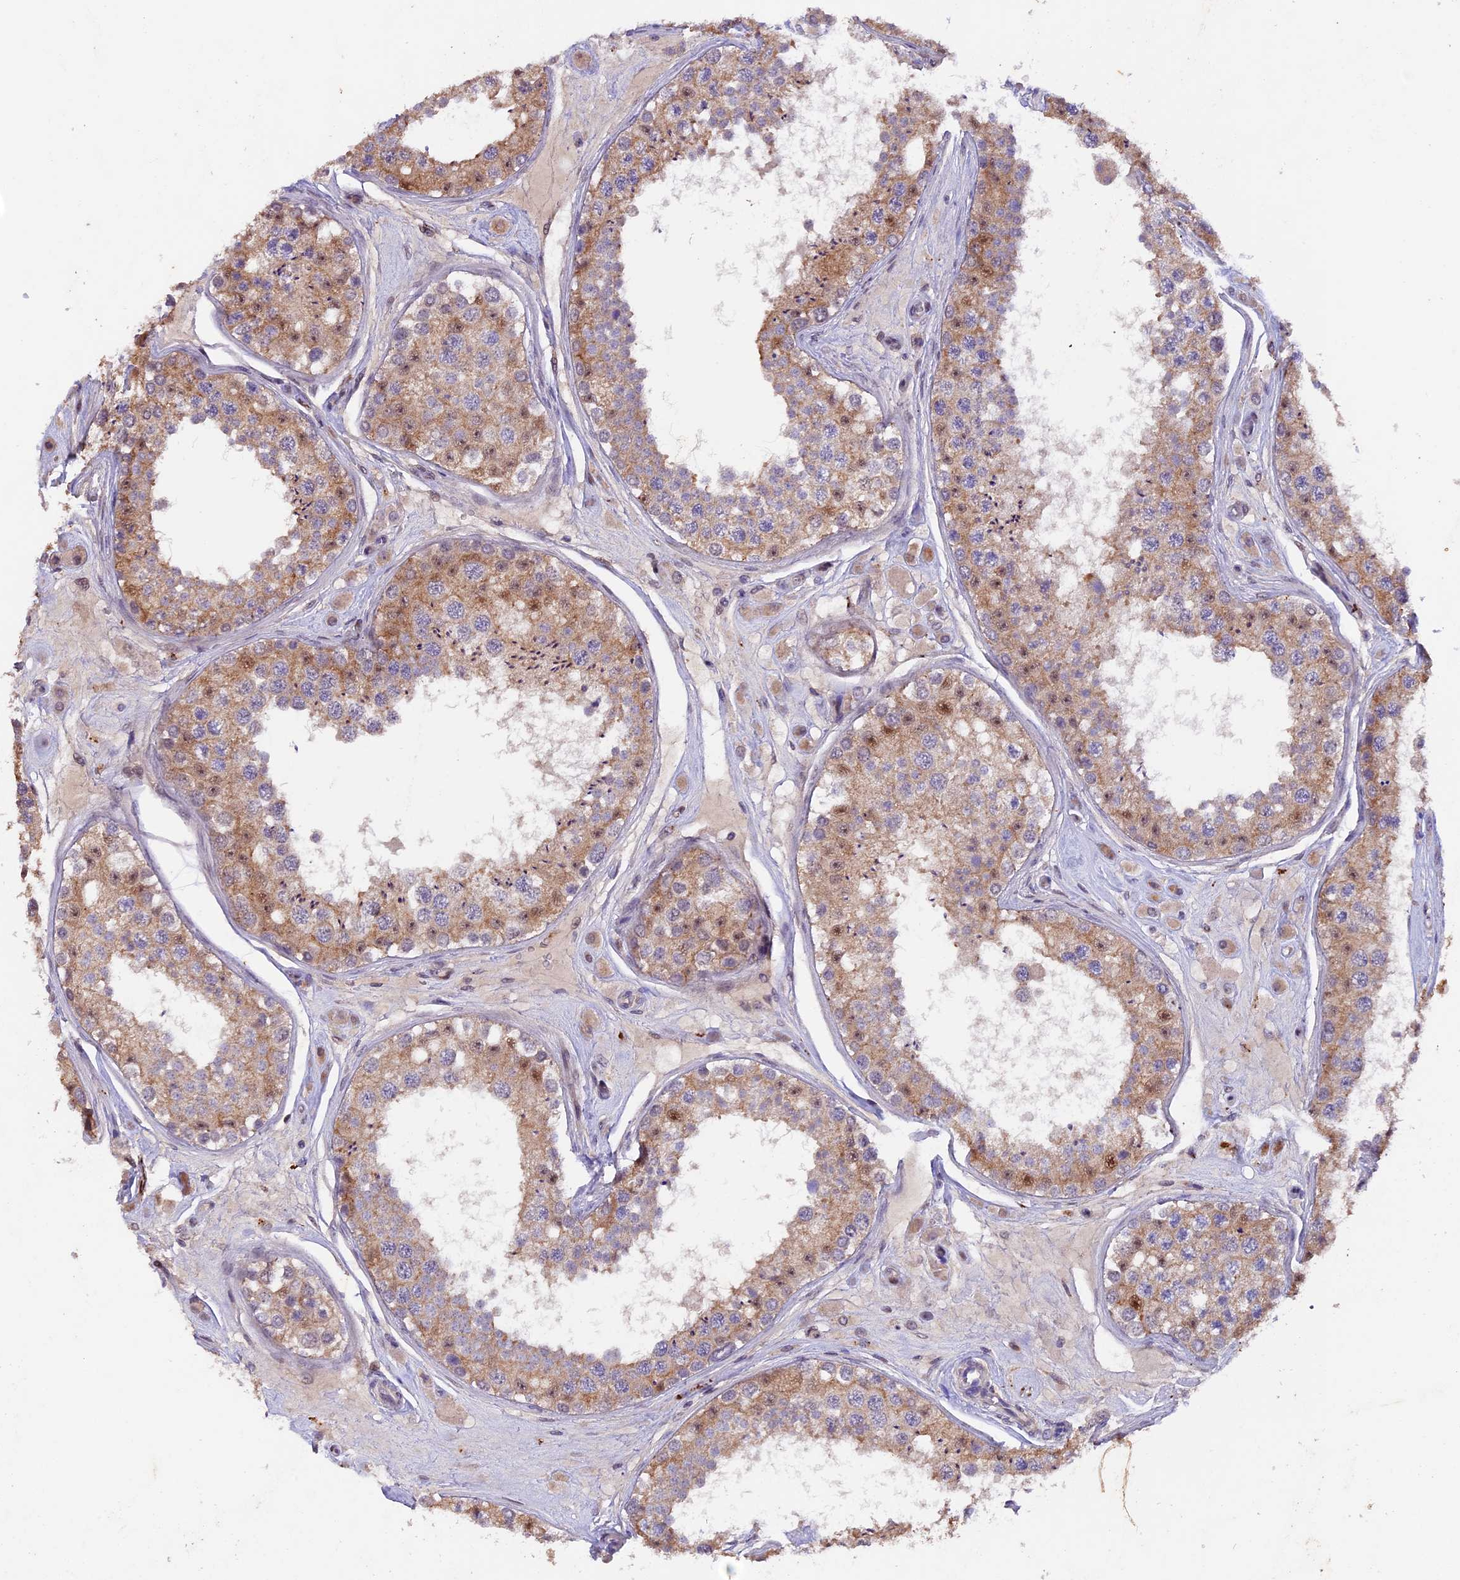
{"staining": {"intensity": "weak", "quantity": "25%-75%", "location": "cytoplasmic/membranous"}, "tissue": "testis", "cell_type": "Cells in seminiferous ducts", "image_type": "normal", "snomed": [{"axis": "morphology", "description": "Normal tissue, NOS"}, {"axis": "topography", "description": "Testis"}], "caption": "A histopathology image of testis stained for a protein displays weak cytoplasmic/membranous brown staining in cells in seminiferous ducts.", "gene": "NCK2", "patient": {"sex": "male", "age": 25}}